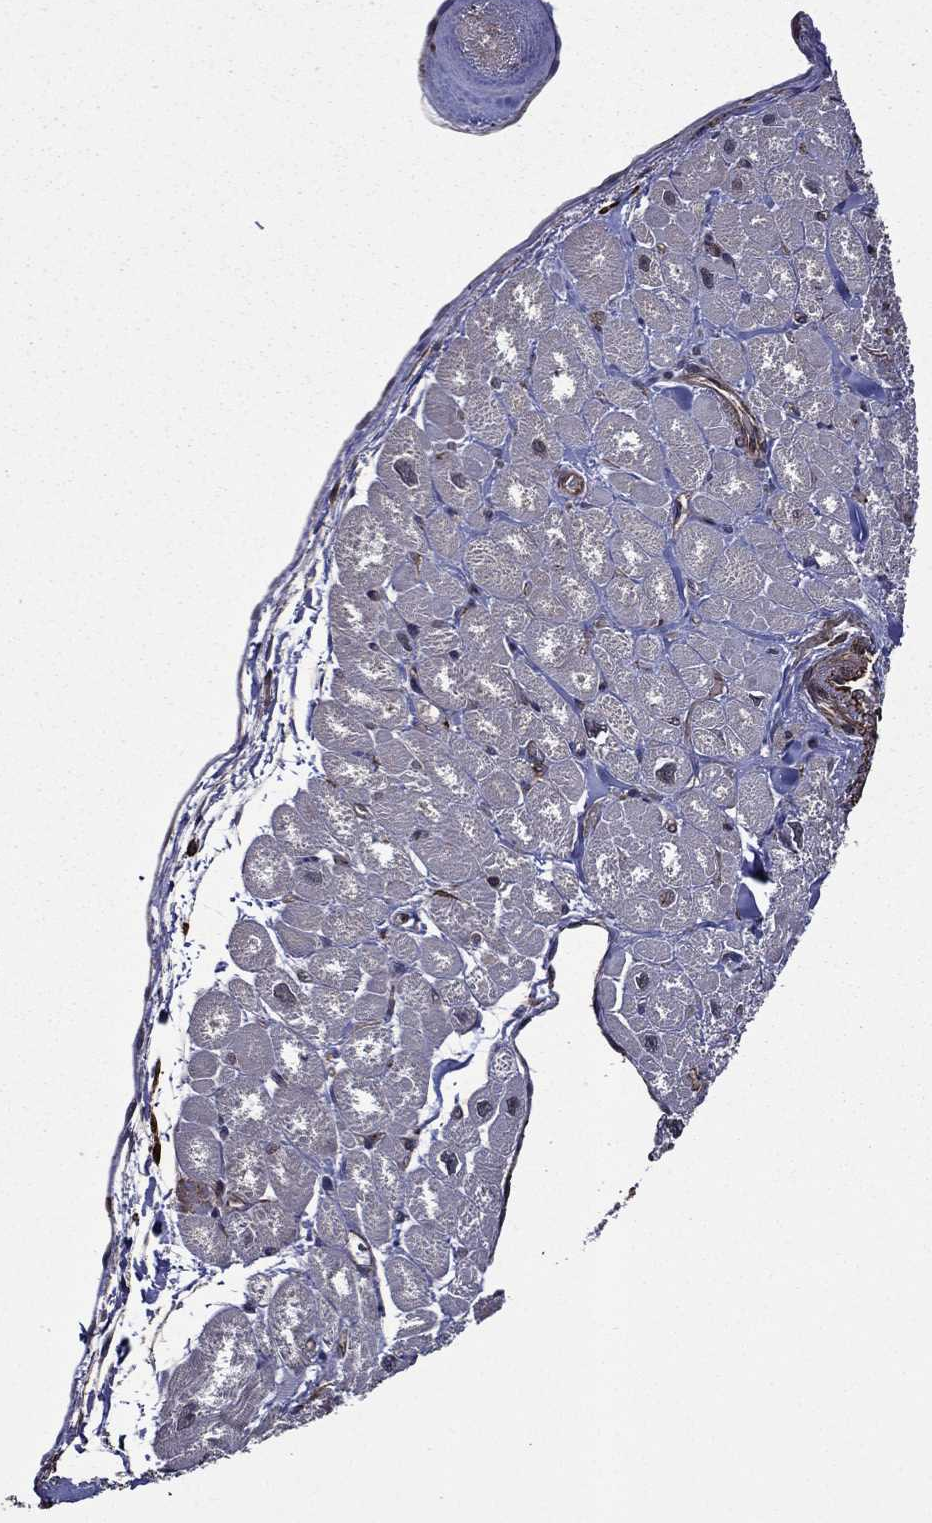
{"staining": {"intensity": "negative", "quantity": "none", "location": "none"}, "tissue": "heart muscle", "cell_type": "Cardiomyocytes", "image_type": "normal", "snomed": [{"axis": "morphology", "description": "Normal tissue, NOS"}, {"axis": "topography", "description": "Heart"}], "caption": "This micrograph is of normal heart muscle stained with immunohistochemistry (IHC) to label a protein in brown with the nuclei are counter-stained blue. There is no expression in cardiomyocytes. The staining was performed using DAB (3,3'-diaminobenzidine) to visualize the protein expression in brown, while the nuclei were stained in blue with hematoxylin (Magnification: 20x).", "gene": "PLPP3", "patient": {"sex": "male", "age": 55}}